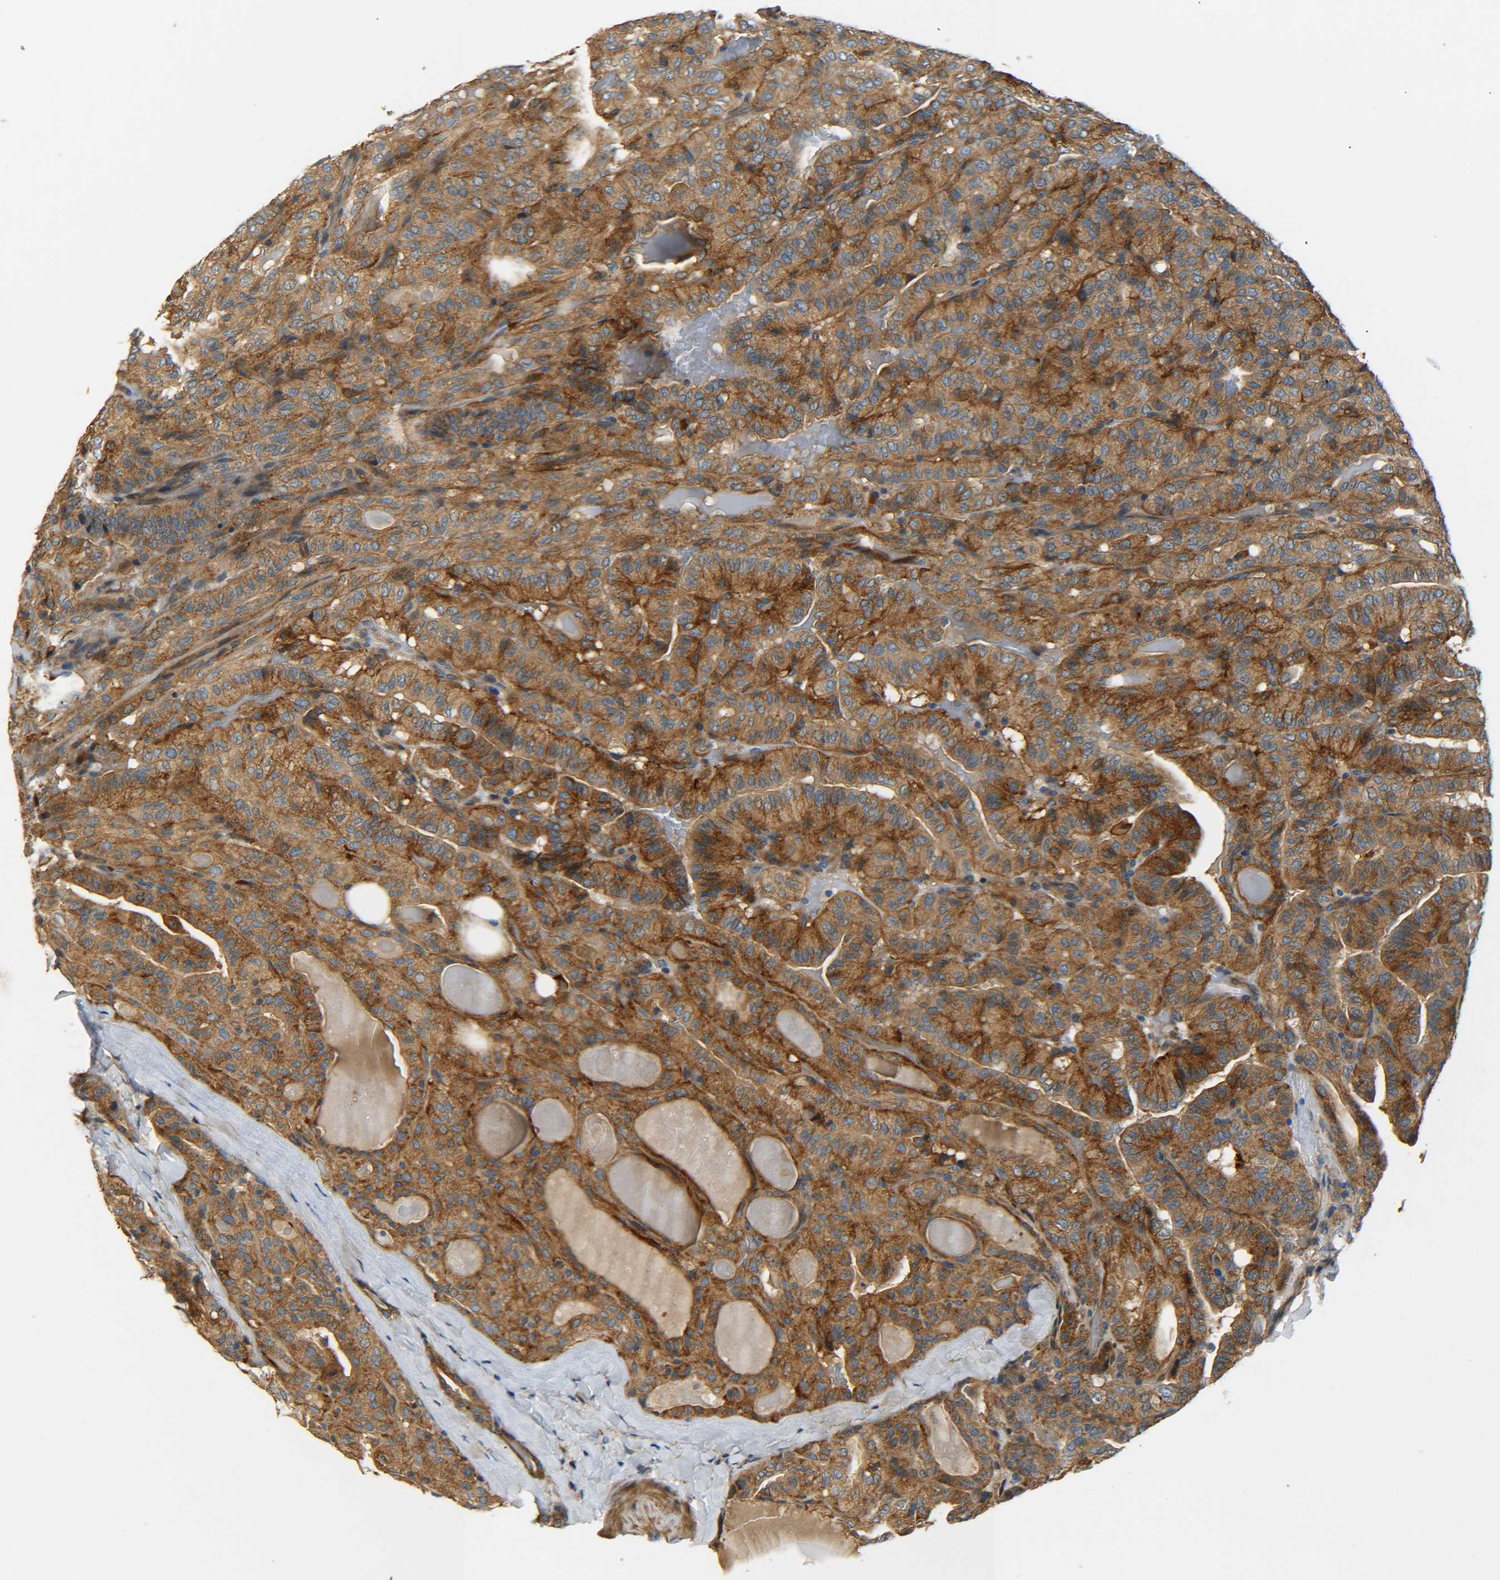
{"staining": {"intensity": "strong", "quantity": ">75%", "location": "cytoplasmic/membranous"}, "tissue": "thyroid cancer", "cell_type": "Tumor cells", "image_type": "cancer", "snomed": [{"axis": "morphology", "description": "Papillary adenocarcinoma, NOS"}, {"axis": "topography", "description": "Thyroid gland"}], "caption": "A high amount of strong cytoplasmic/membranous staining is appreciated in approximately >75% of tumor cells in thyroid papillary adenocarcinoma tissue. The staining is performed using DAB (3,3'-diaminobenzidine) brown chromogen to label protein expression. The nuclei are counter-stained blue using hematoxylin.", "gene": "LRCH3", "patient": {"sex": "male", "age": 77}}